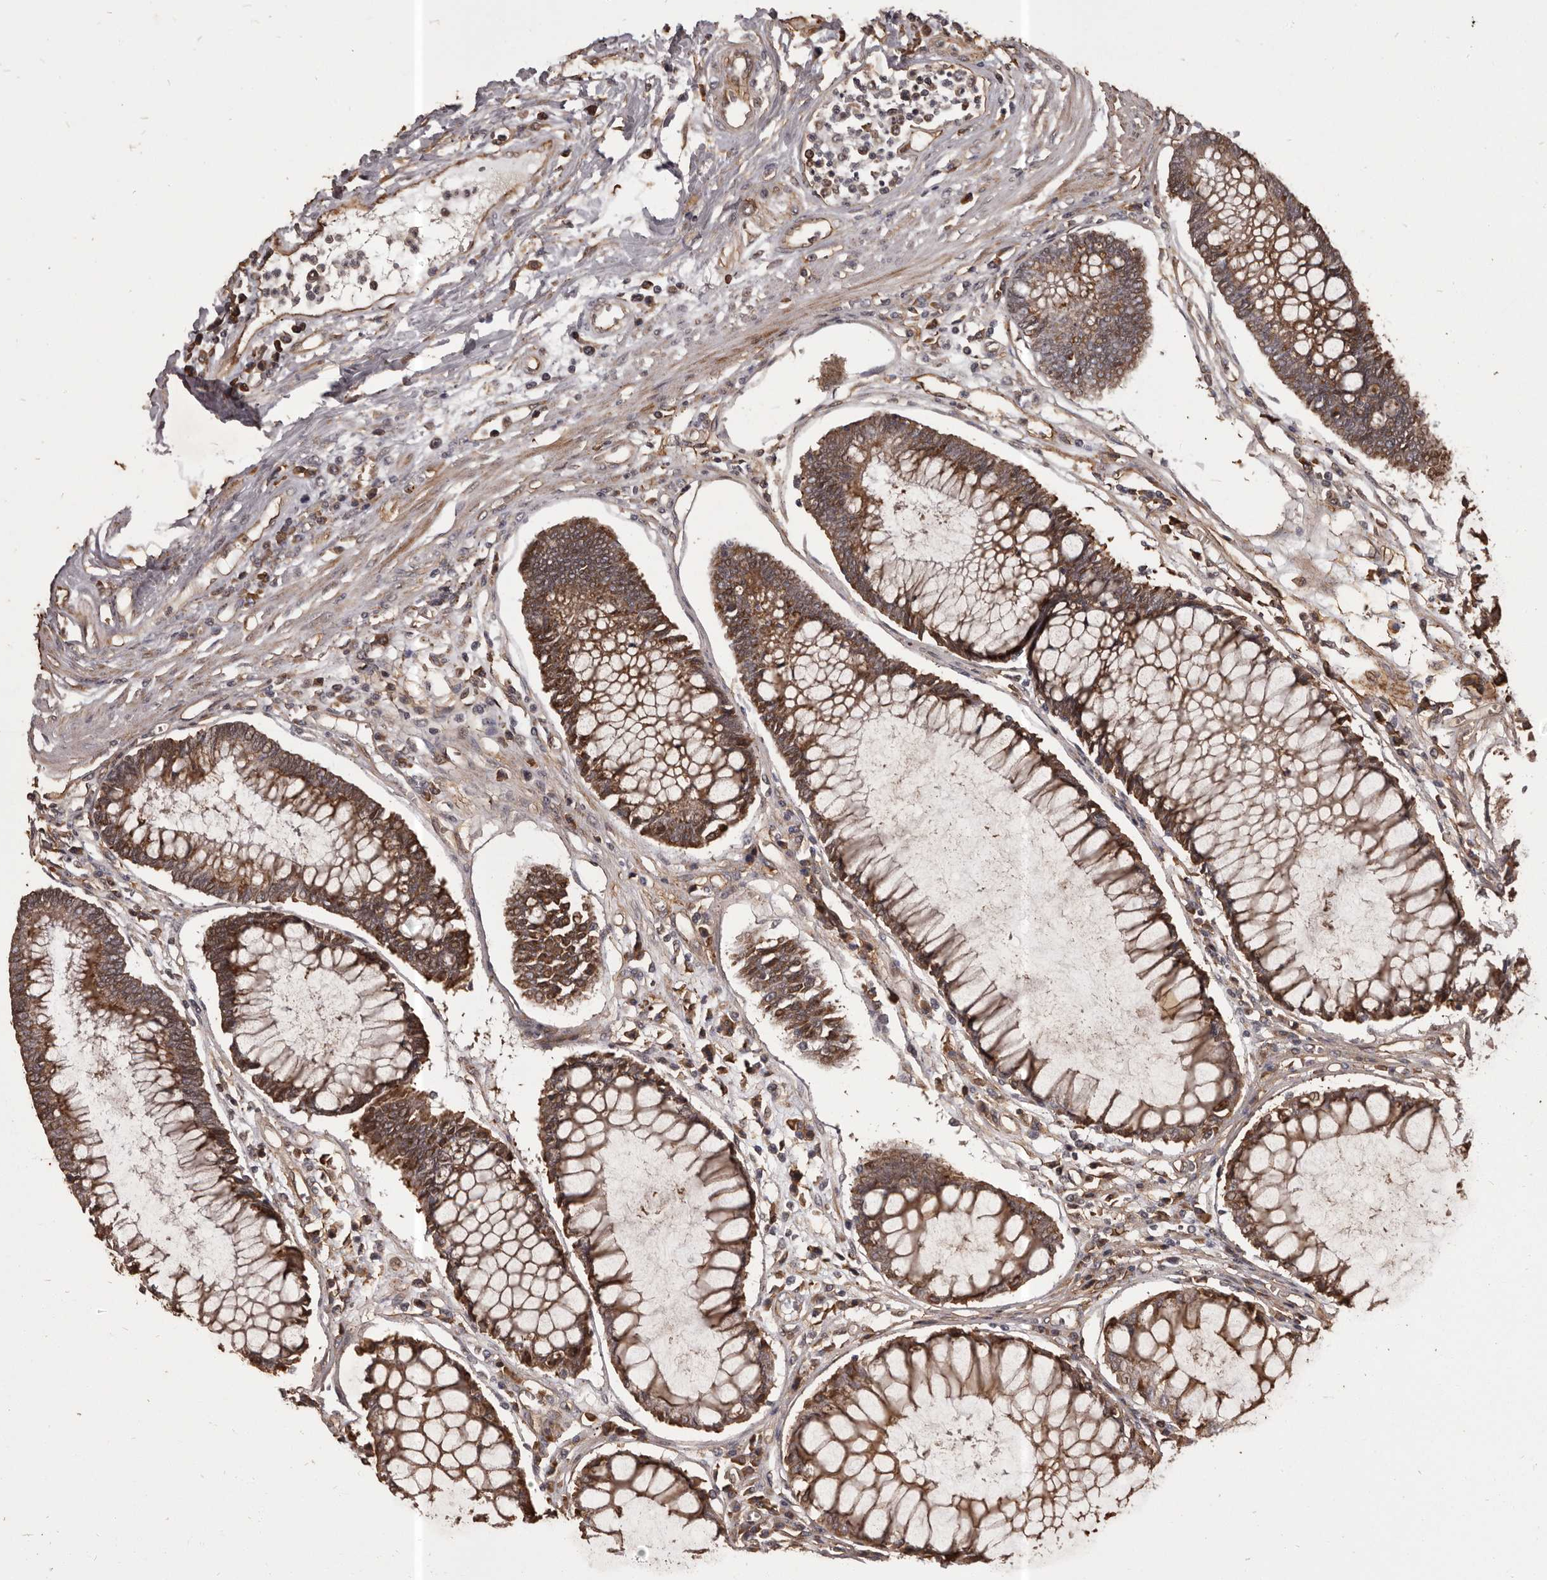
{"staining": {"intensity": "moderate", "quantity": ">75%", "location": "cytoplasmic/membranous"}, "tissue": "colorectal cancer", "cell_type": "Tumor cells", "image_type": "cancer", "snomed": [{"axis": "morphology", "description": "Adenocarcinoma, NOS"}, {"axis": "topography", "description": "Rectum"}], "caption": "Protein staining of adenocarcinoma (colorectal) tissue demonstrates moderate cytoplasmic/membranous expression in about >75% of tumor cells. The protein of interest is stained brown, and the nuclei are stained in blue (DAB IHC with brightfield microscopy, high magnification).", "gene": "SLITRK6", "patient": {"sex": "male", "age": 84}}